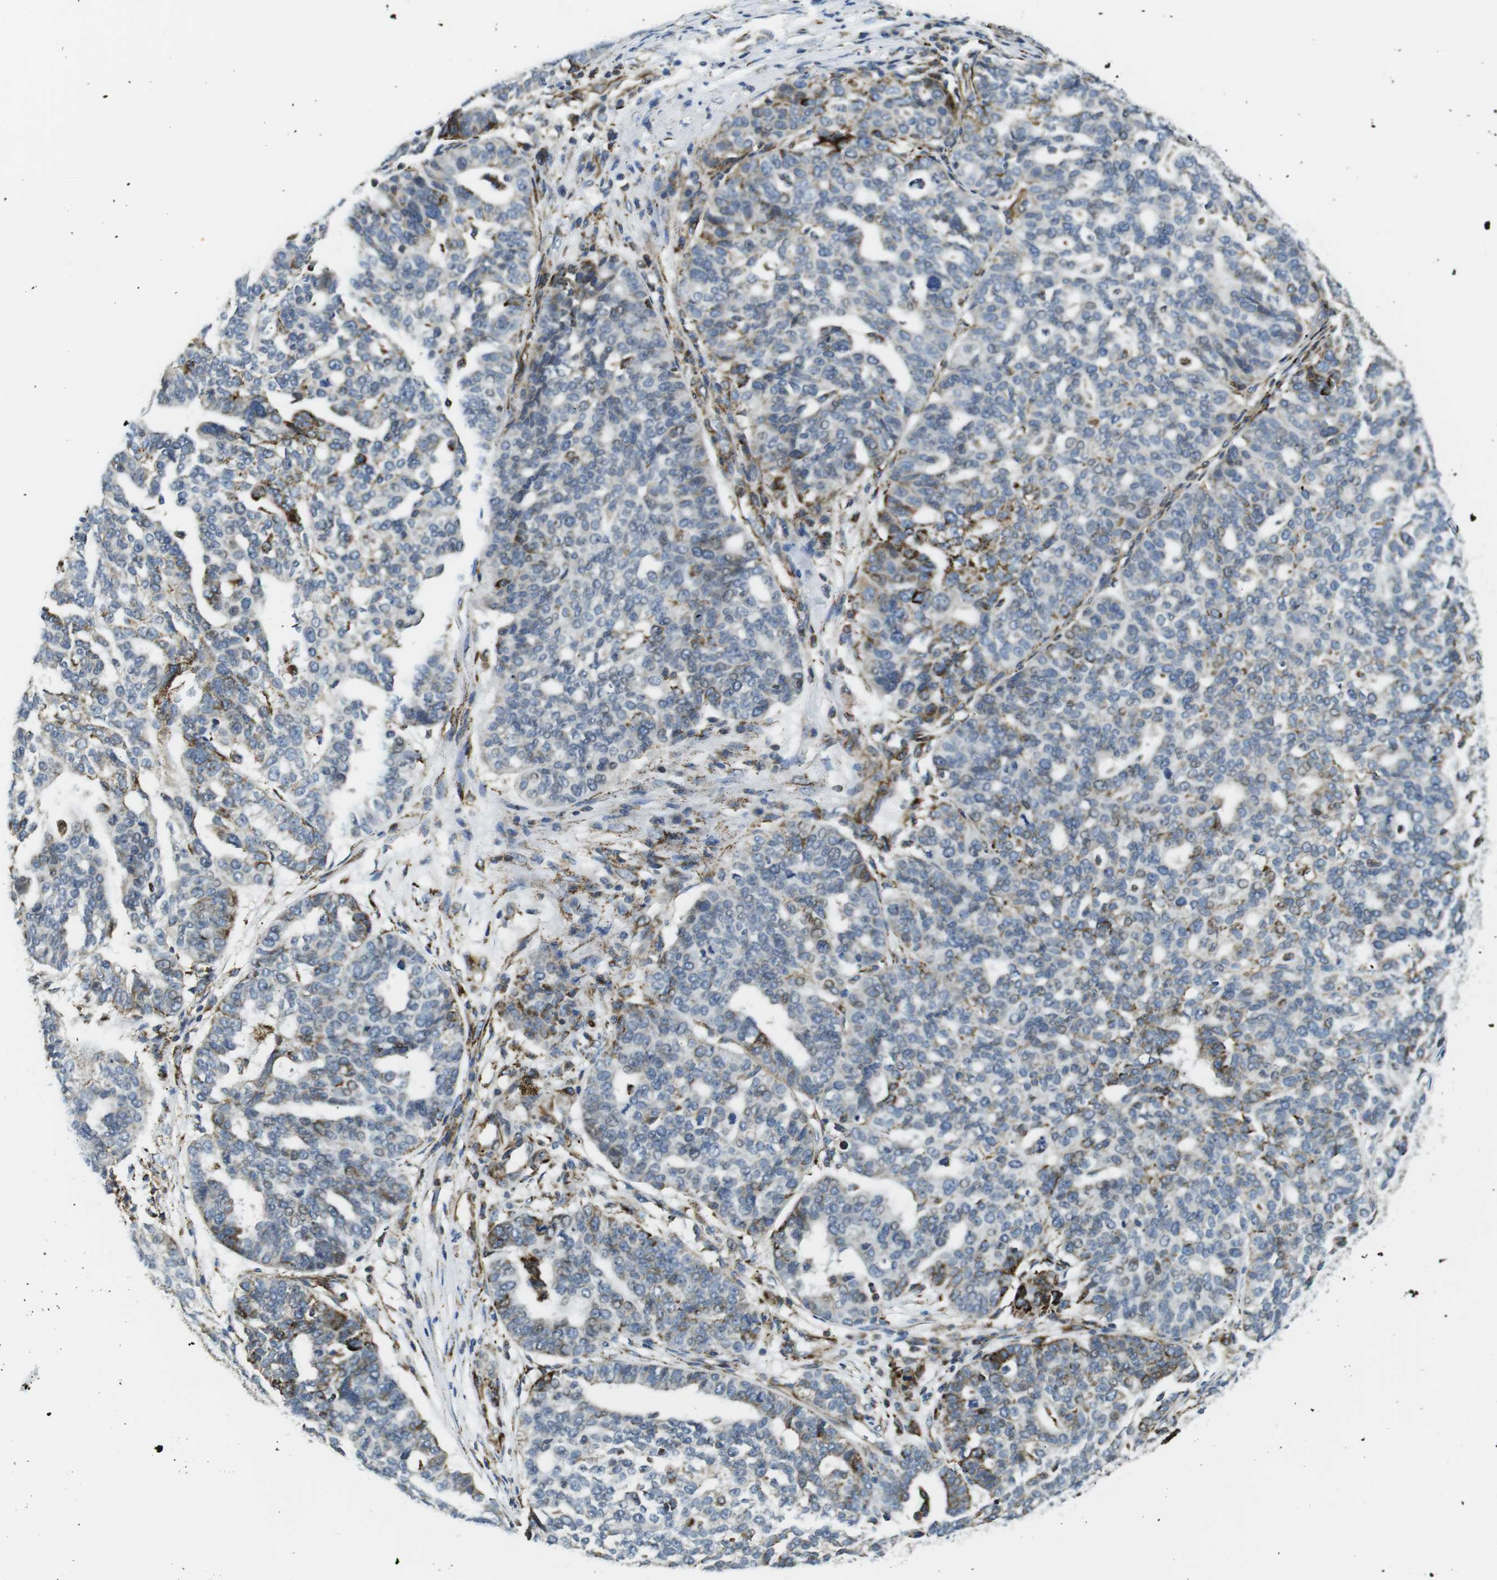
{"staining": {"intensity": "negative", "quantity": "none", "location": "none"}, "tissue": "ovarian cancer", "cell_type": "Tumor cells", "image_type": "cancer", "snomed": [{"axis": "morphology", "description": "Cystadenocarcinoma, serous, NOS"}, {"axis": "topography", "description": "Ovary"}], "caption": "A high-resolution micrograph shows immunohistochemistry staining of ovarian cancer (serous cystadenocarcinoma), which shows no significant expression in tumor cells. (DAB immunohistochemistry with hematoxylin counter stain).", "gene": "KCNE3", "patient": {"sex": "female", "age": 59}}